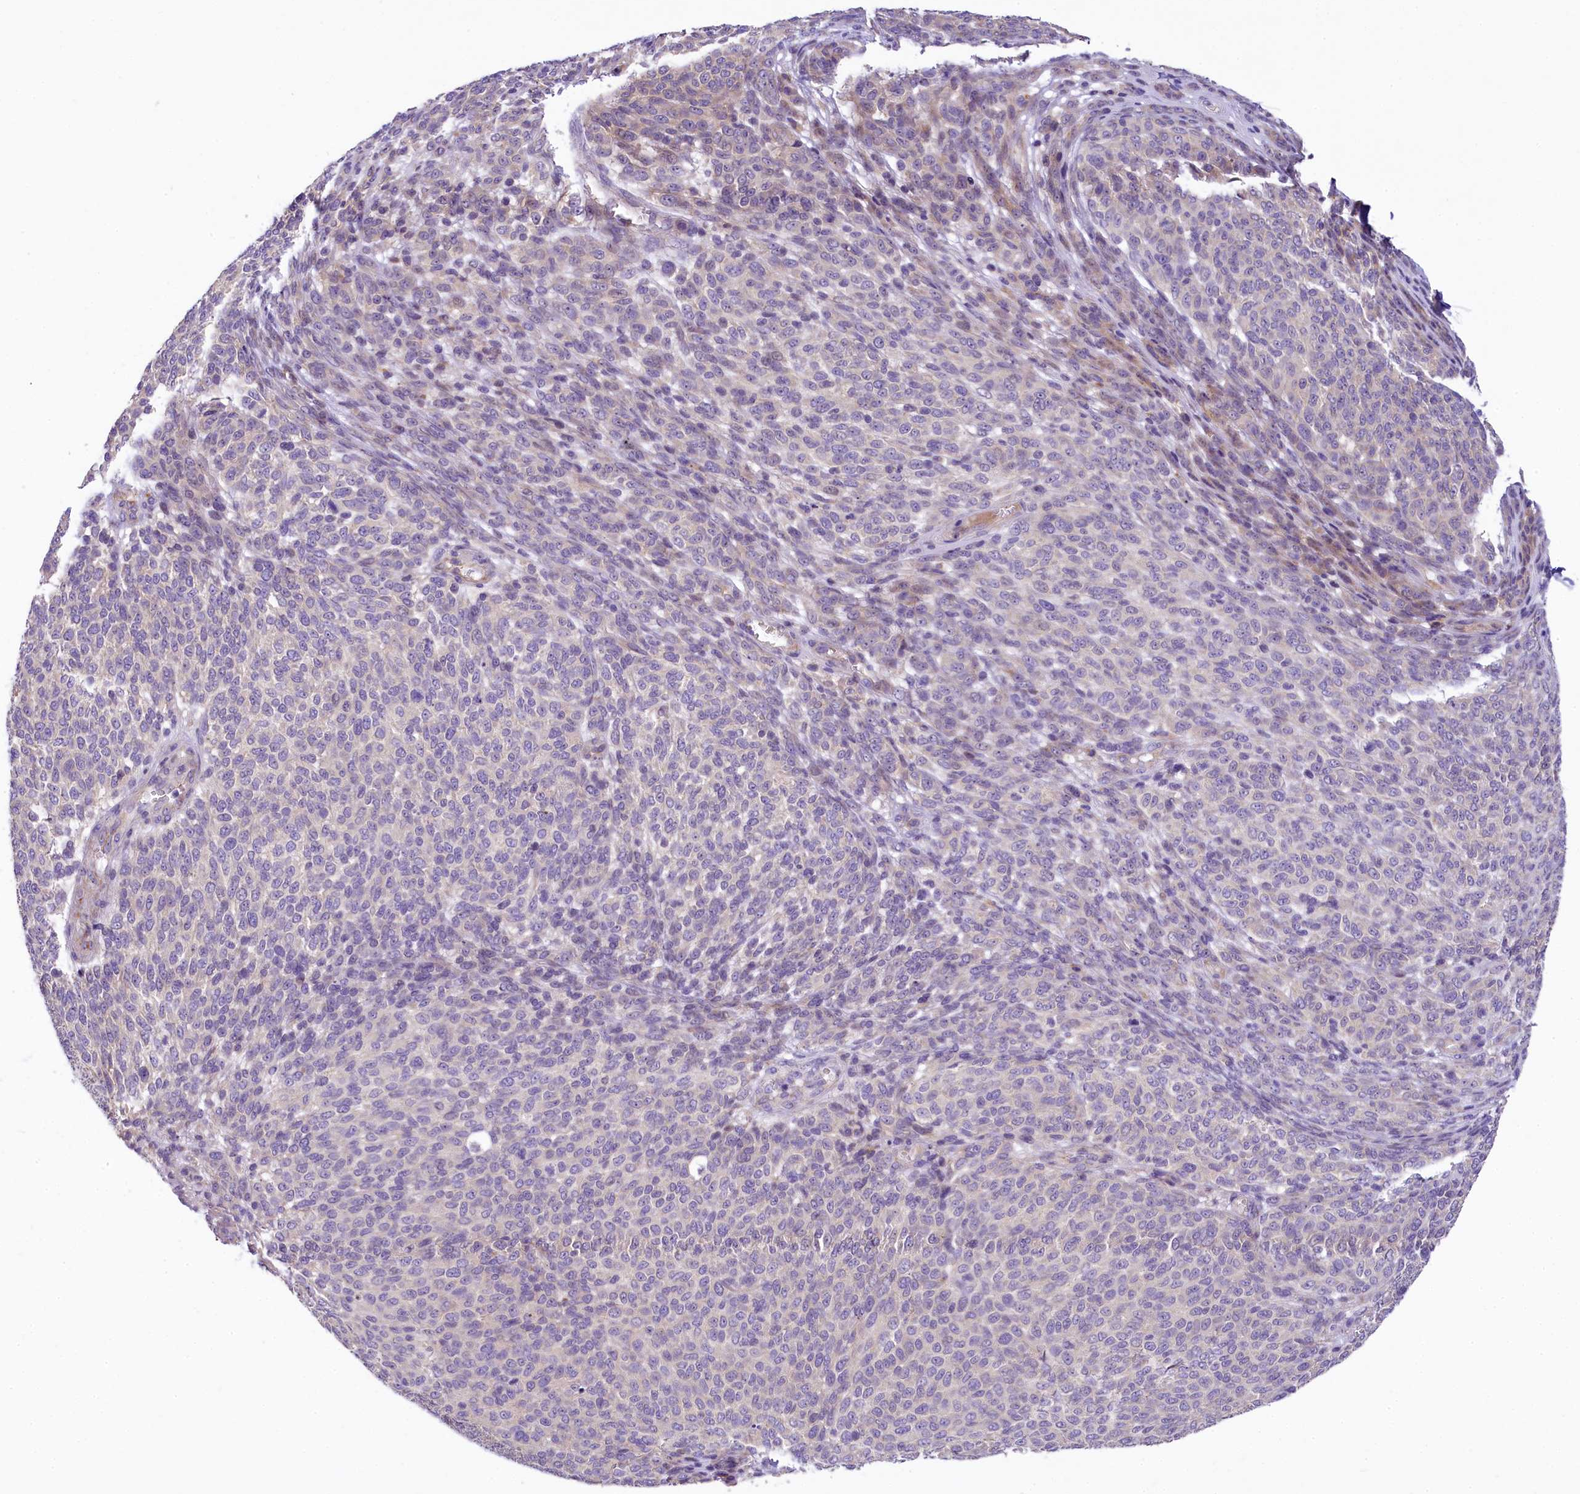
{"staining": {"intensity": "negative", "quantity": "none", "location": "none"}, "tissue": "melanoma", "cell_type": "Tumor cells", "image_type": "cancer", "snomed": [{"axis": "morphology", "description": "Malignant melanoma, NOS"}, {"axis": "topography", "description": "Skin"}], "caption": "Tumor cells show no significant positivity in malignant melanoma.", "gene": "UBXN6", "patient": {"sex": "male", "age": 49}}